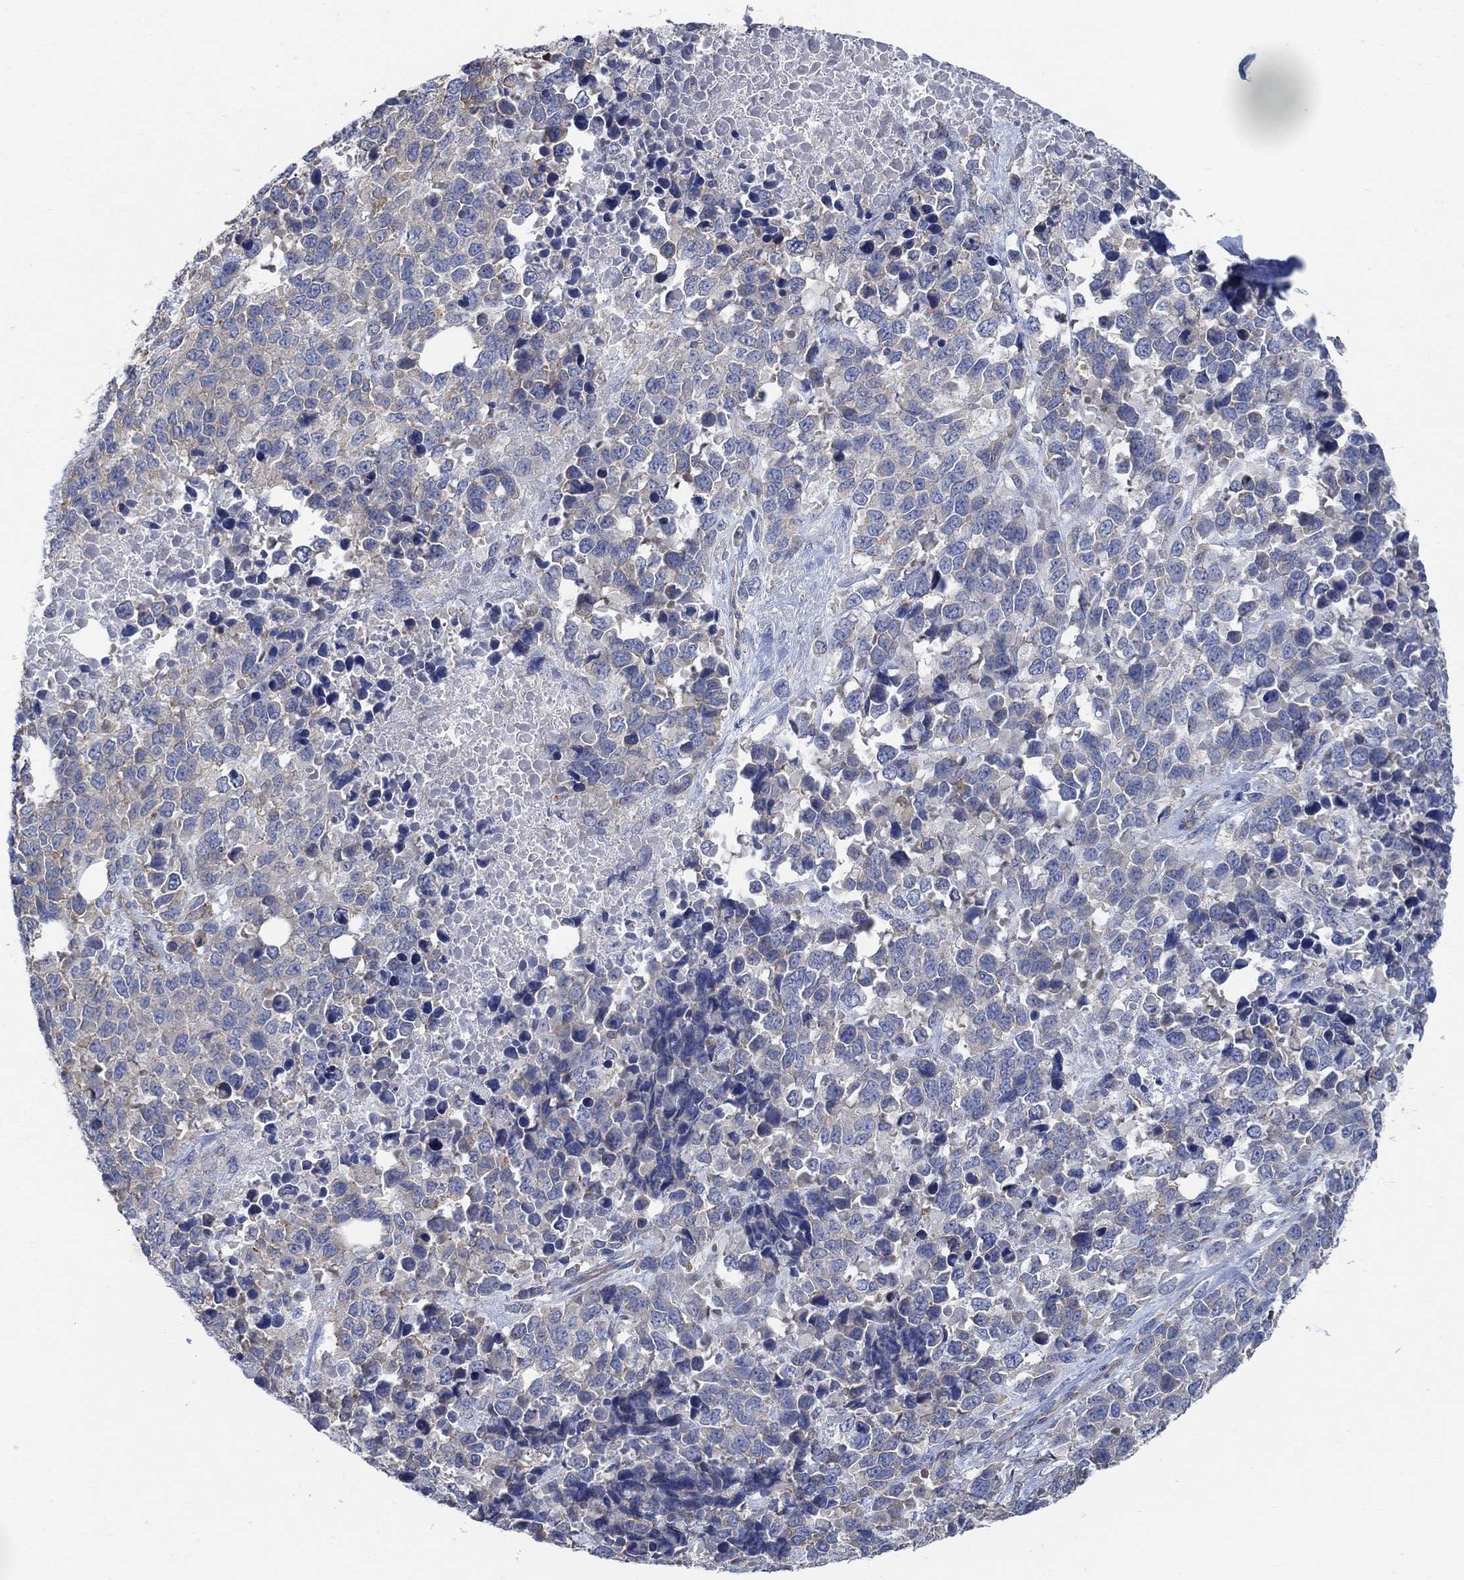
{"staining": {"intensity": "negative", "quantity": "none", "location": "none"}, "tissue": "melanoma", "cell_type": "Tumor cells", "image_type": "cancer", "snomed": [{"axis": "morphology", "description": "Malignant melanoma, Metastatic site"}, {"axis": "topography", "description": "Skin"}], "caption": "Immunohistochemistry micrograph of neoplastic tissue: human malignant melanoma (metastatic site) stained with DAB reveals no significant protein staining in tumor cells.", "gene": "TMEM198", "patient": {"sex": "male", "age": 84}}